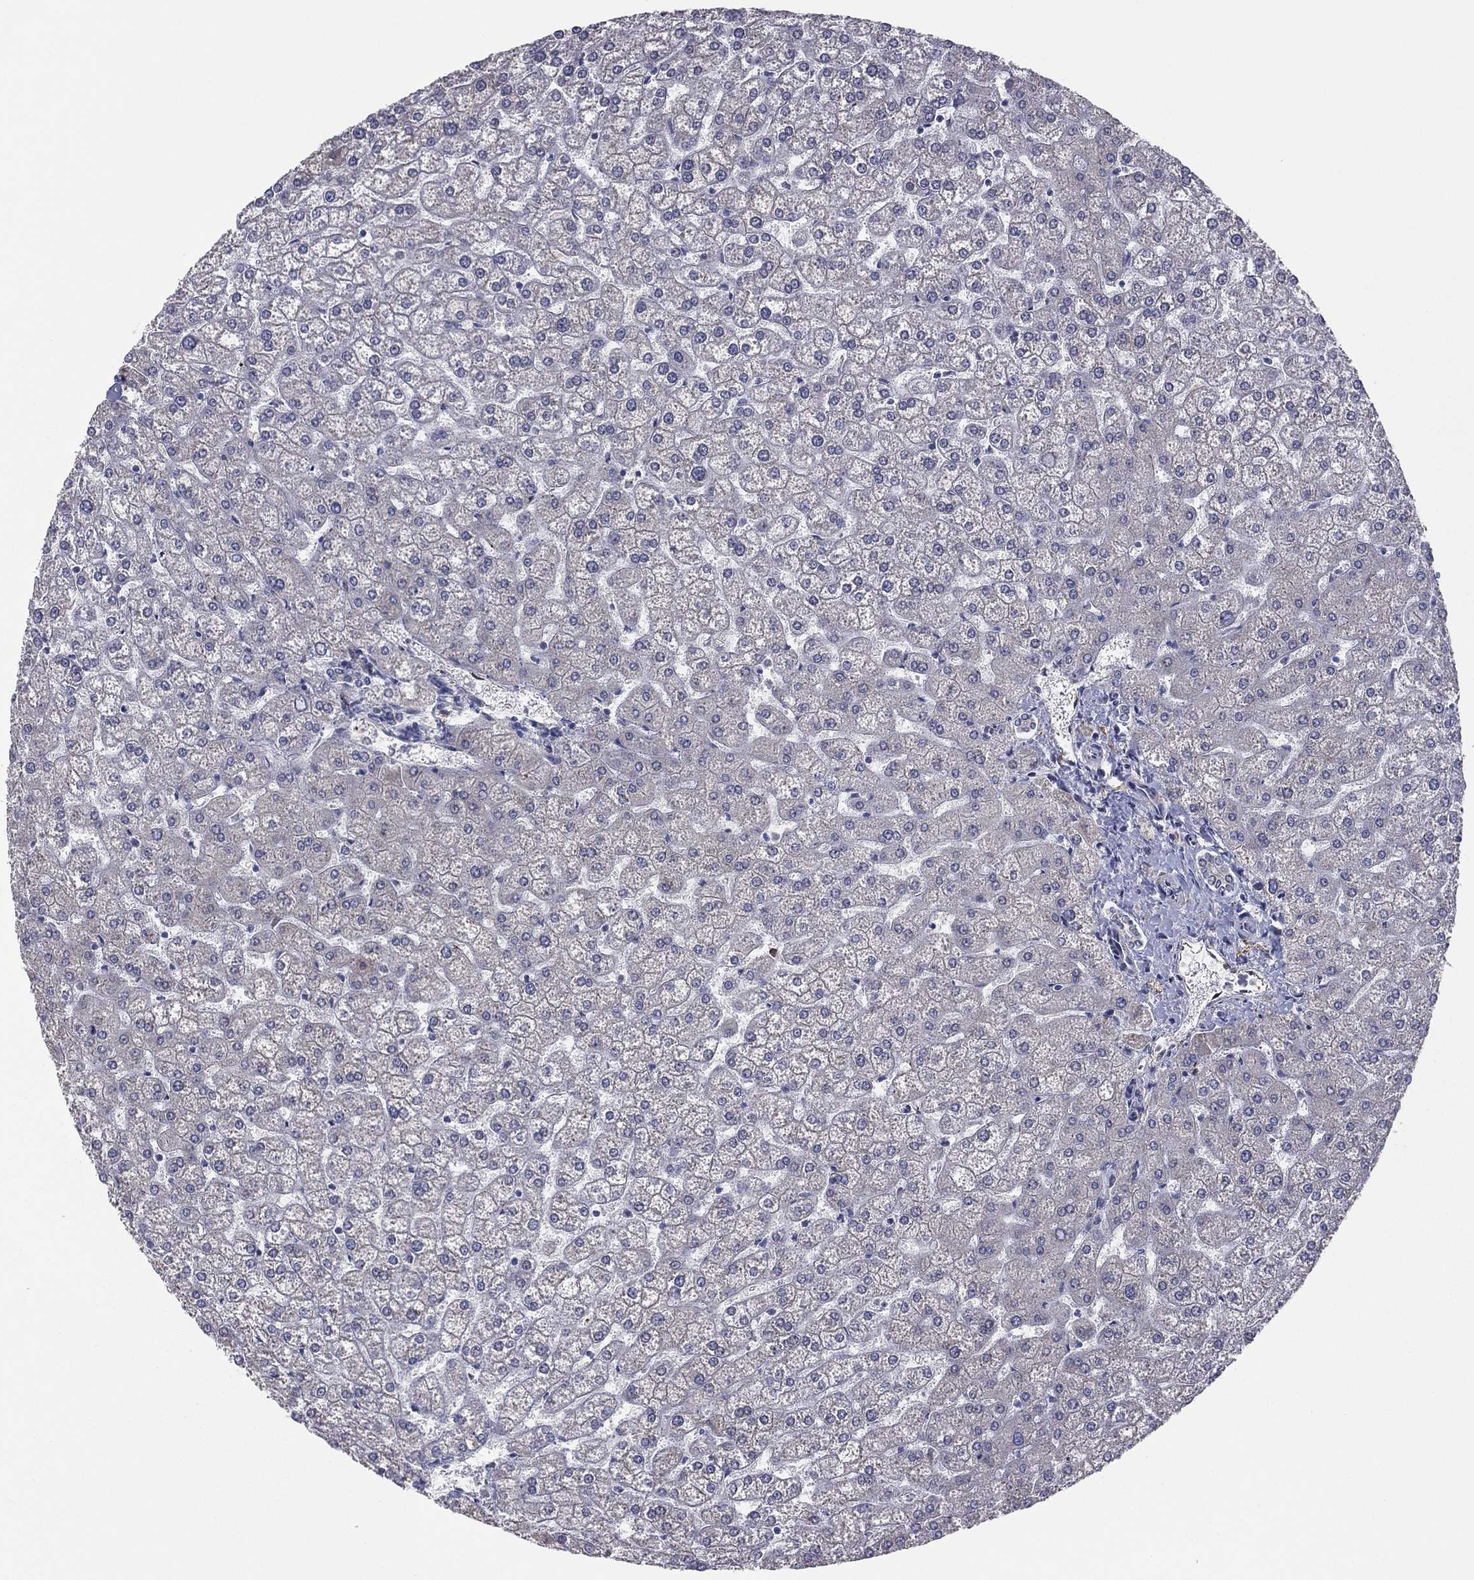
{"staining": {"intensity": "negative", "quantity": "none", "location": "none"}, "tissue": "liver", "cell_type": "Cholangiocytes", "image_type": "normal", "snomed": [{"axis": "morphology", "description": "Normal tissue, NOS"}, {"axis": "topography", "description": "Liver"}], "caption": "Liver was stained to show a protein in brown. There is no significant positivity in cholangiocytes. (DAB immunohistochemistry, high magnification).", "gene": "SNCG", "patient": {"sex": "female", "age": 32}}